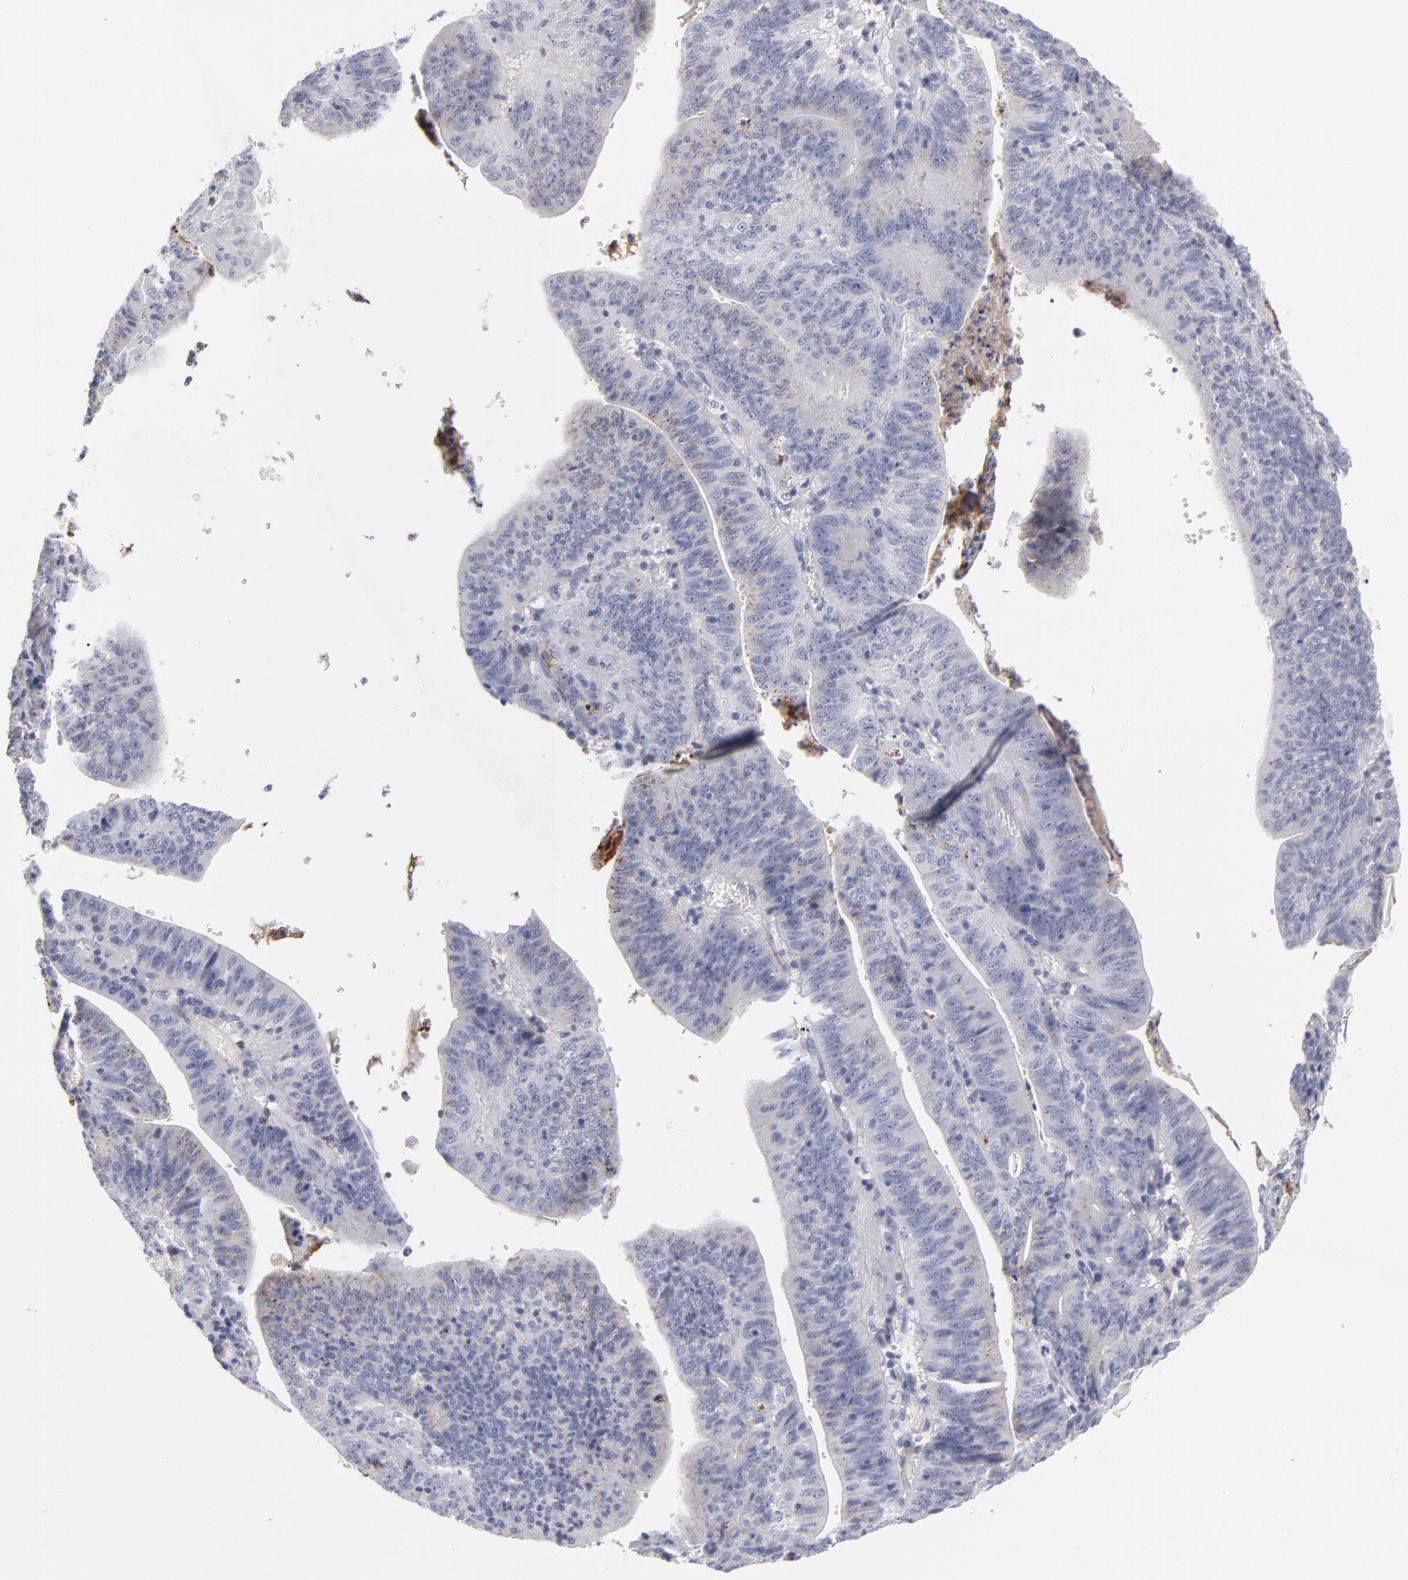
{"staining": {"intensity": "negative", "quantity": "none", "location": "none"}, "tissue": "stomach cancer", "cell_type": "Tumor cells", "image_type": "cancer", "snomed": [{"axis": "morphology", "description": "Adenocarcinoma, NOS"}, {"axis": "topography", "description": "Stomach, lower"}], "caption": "This is an IHC image of adenocarcinoma (stomach). There is no expression in tumor cells.", "gene": "CCR3", "patient": {"sex": "female", "age": 86}}